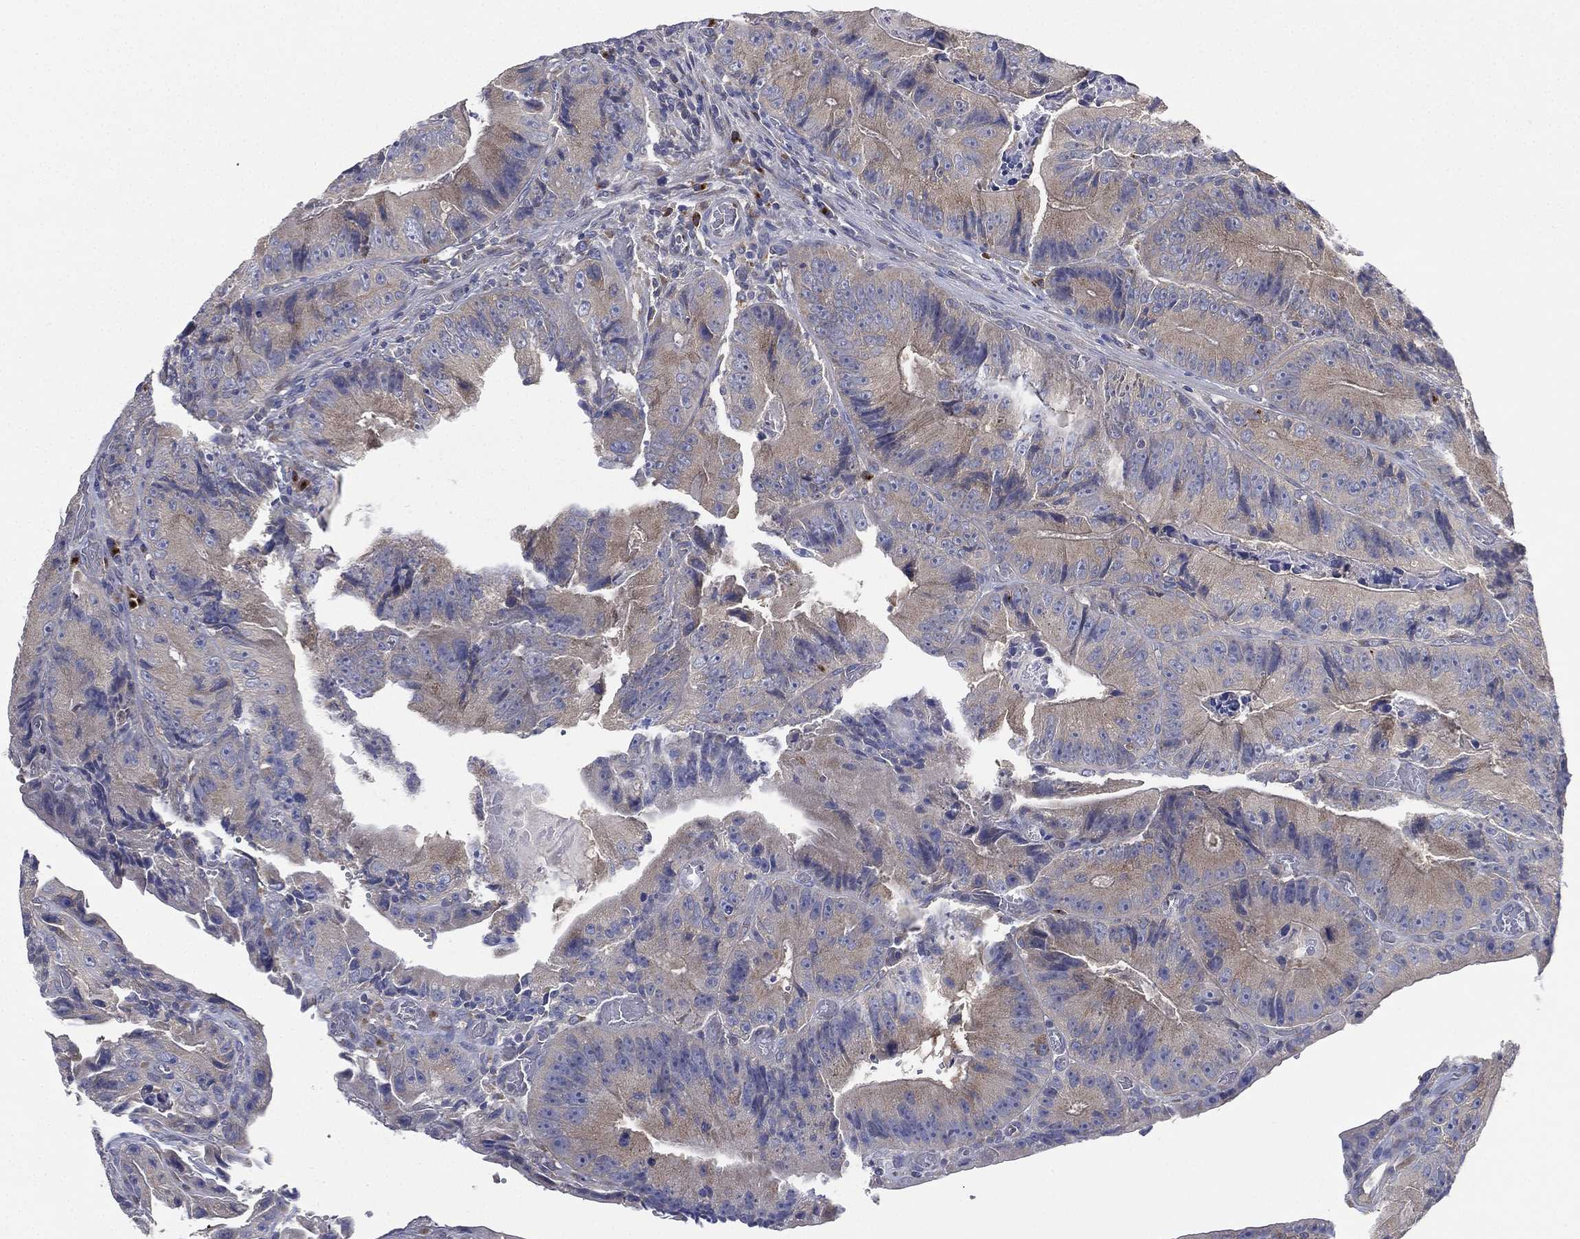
{"staining": {"intensity": "weak", "quantity": "25%-75%", "location": "cytoplasmic/membranous"}, "tissue": "colorectal cancer", "cell_type": "Tumor cells", "image_type": "cancer", "snomed": [{"axis": "morphology", "description": "Adenocarcinoma, NOS"}, {"axis": "topography", "description": "Colon"}], "caption": "IHC of human colorectal adenocarcinoma exhibits low levels of weak cytoplasmic/membranous staining in approximately 25%-75% of tumor cells. Immunohistochemistry stains the protein of interest in brown and the nuclei are stained blue.", "gene": "ATP8A2", "patient": {"sex": "female", "age": 86}}